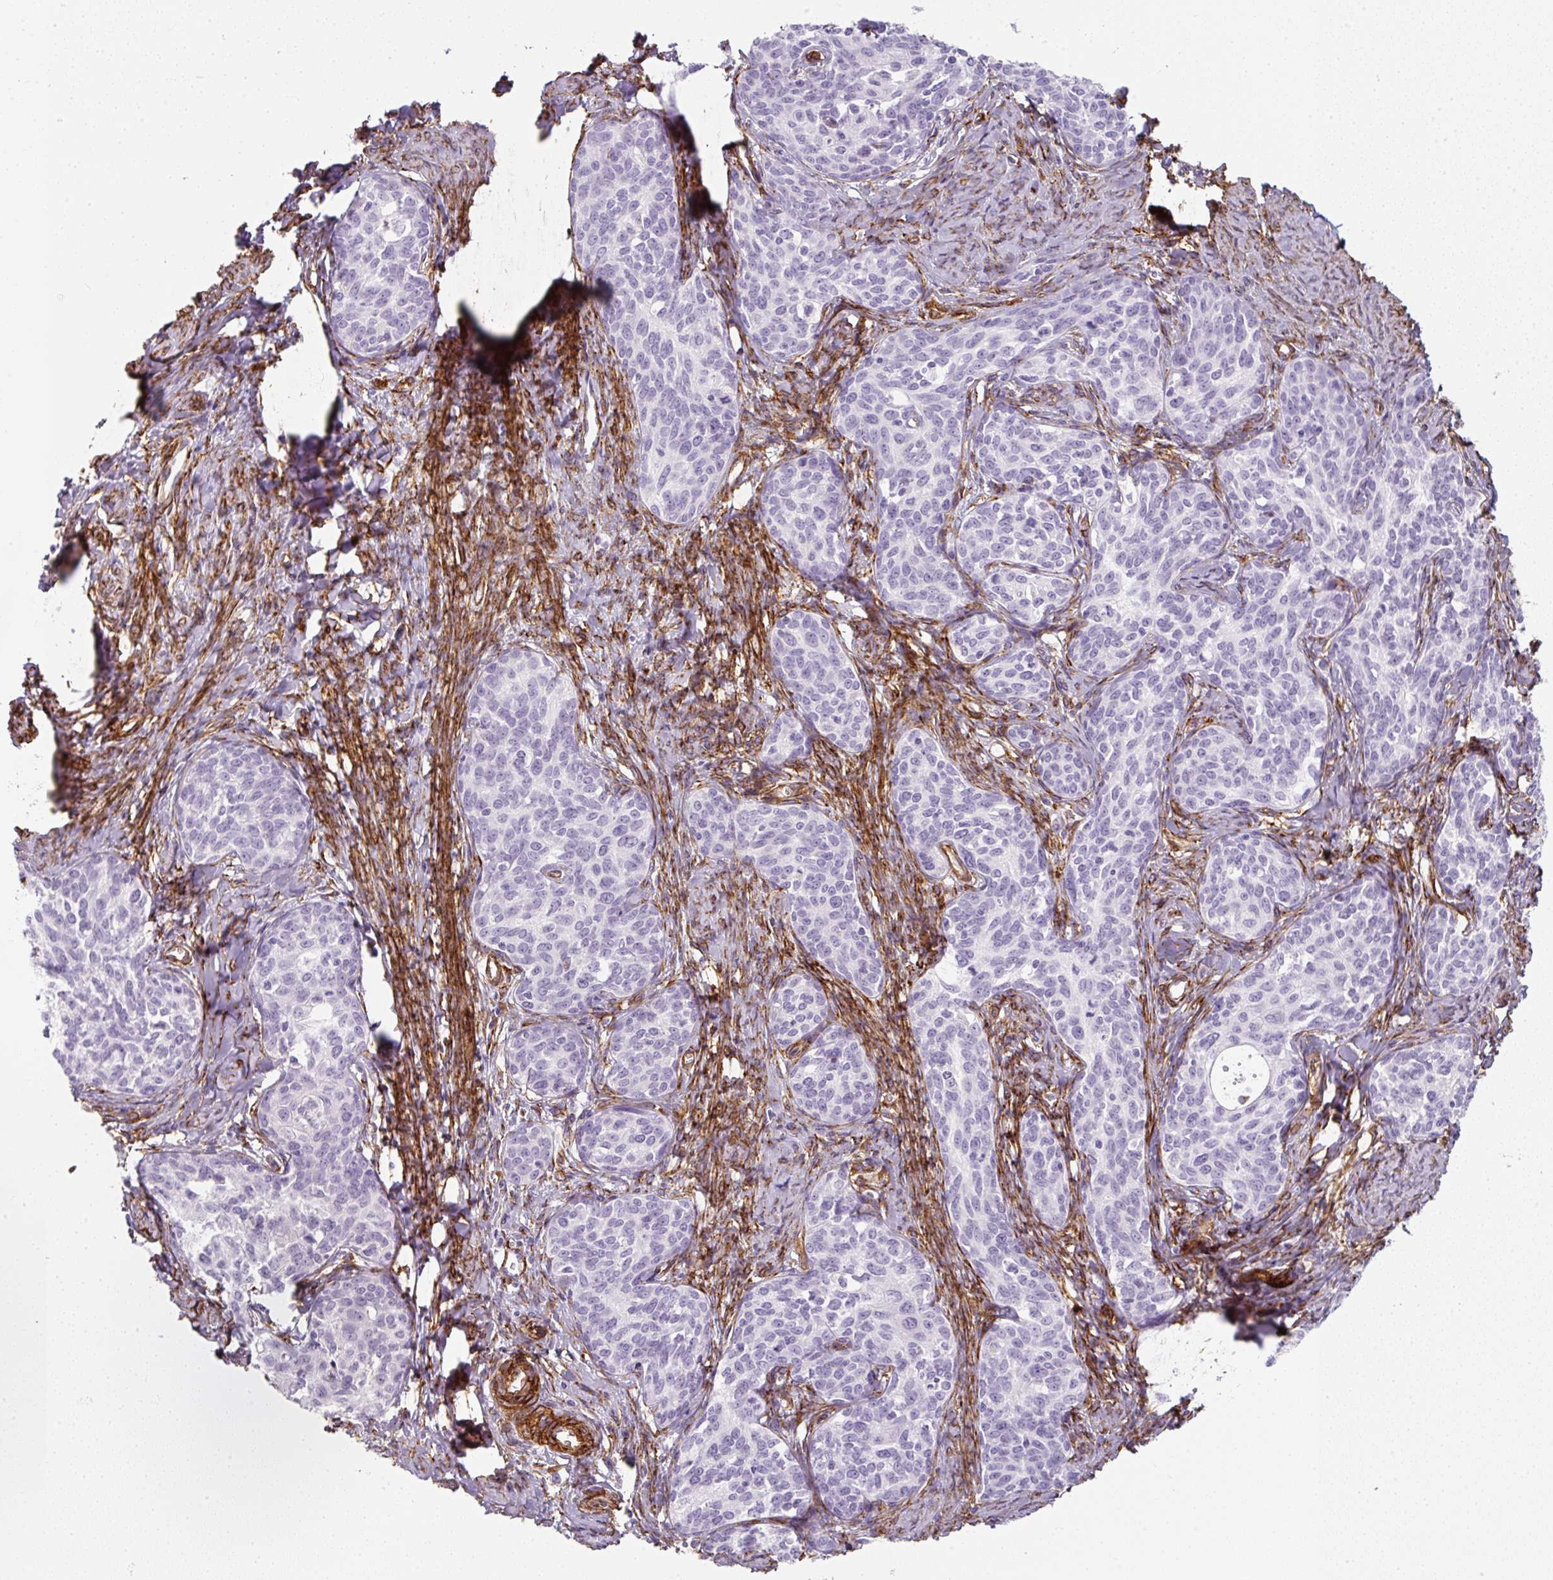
{"staining": {"intensity": "negative", "quantity": "none", "location": "none"}, "tissue": "cervical cancer", "cell_type": "Tumor cells", "image_type": "cancer", "snomed": [{"axis": "morphology", "description": "Squamous cell carcinoma, NOS"}, {"axis": "morphology", "description": "Adenocarcinoma, NOS"}, {"axis": "topography", "description": "Cervix"}], "caption": "Histopathology image shows no protein positivity in tumor cells of adenocarcinoma (cervical) tissue.", "gene": "CAVIN3", "patient": {"sex": "female", "age": 52}}